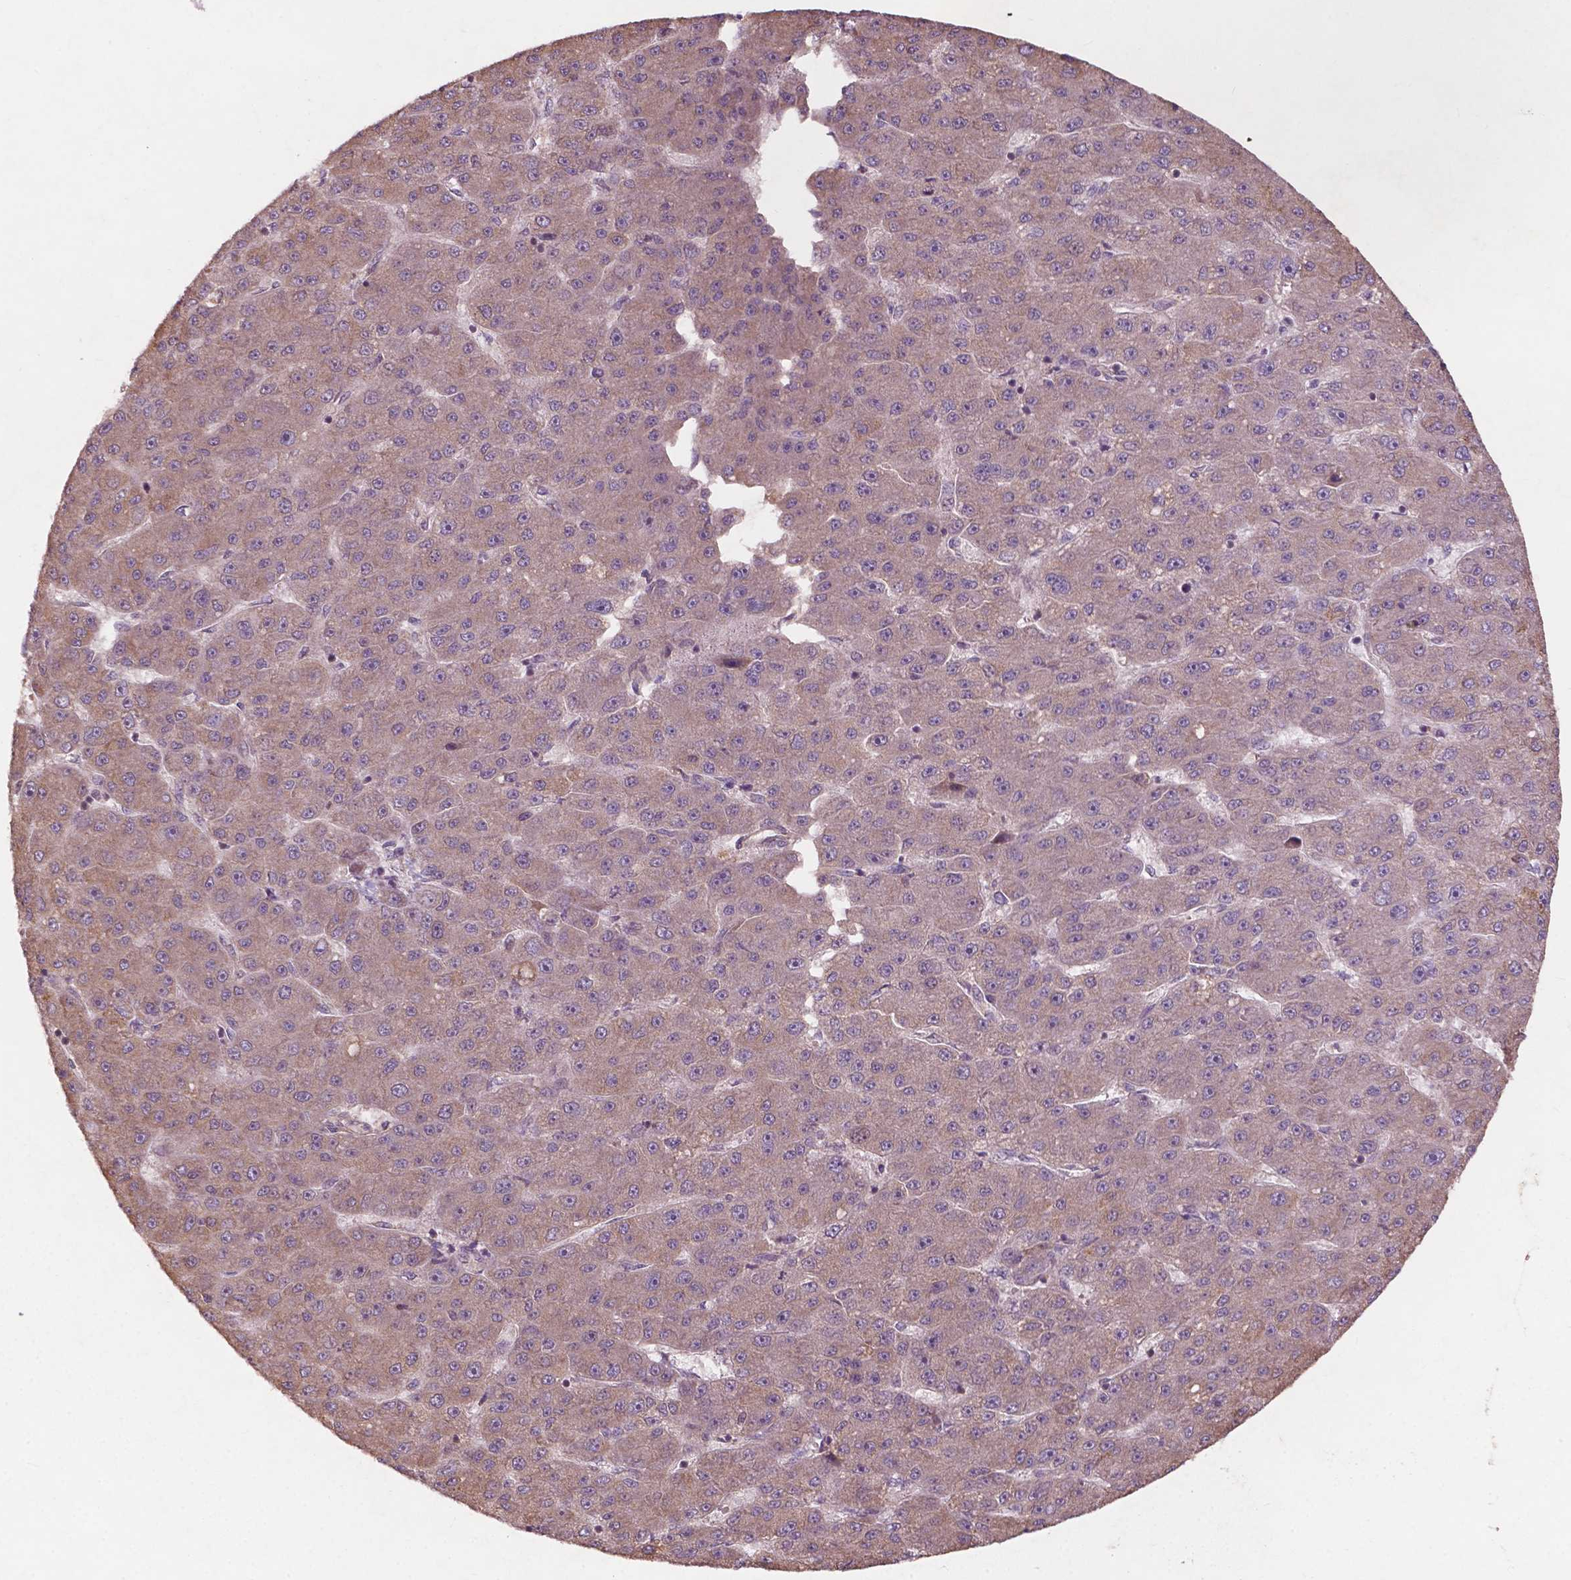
{"staining": {"intensity": "weak", "quantity": "25%-75%", "location": "cytoplasmic/membranous"}, "tissue": "liver cancer", "cell_type": "Tumor cells", "image_type": "cancer", "snomed": [{"axis": "morphology", "description": "Carcinoma, Hepatocellular, NOS"}, {"axis": "topography", "description": "Liver"}], "caption": "Hepatocellular carcinoma (liver) stained with DAB immunohistochemistry displays low levels of weak cytoplasmic/membranous expression in about 25%-75% of tumor cells.", "gene": "CDC42BPA", "patient": {"sex": "male", "age": 67}}